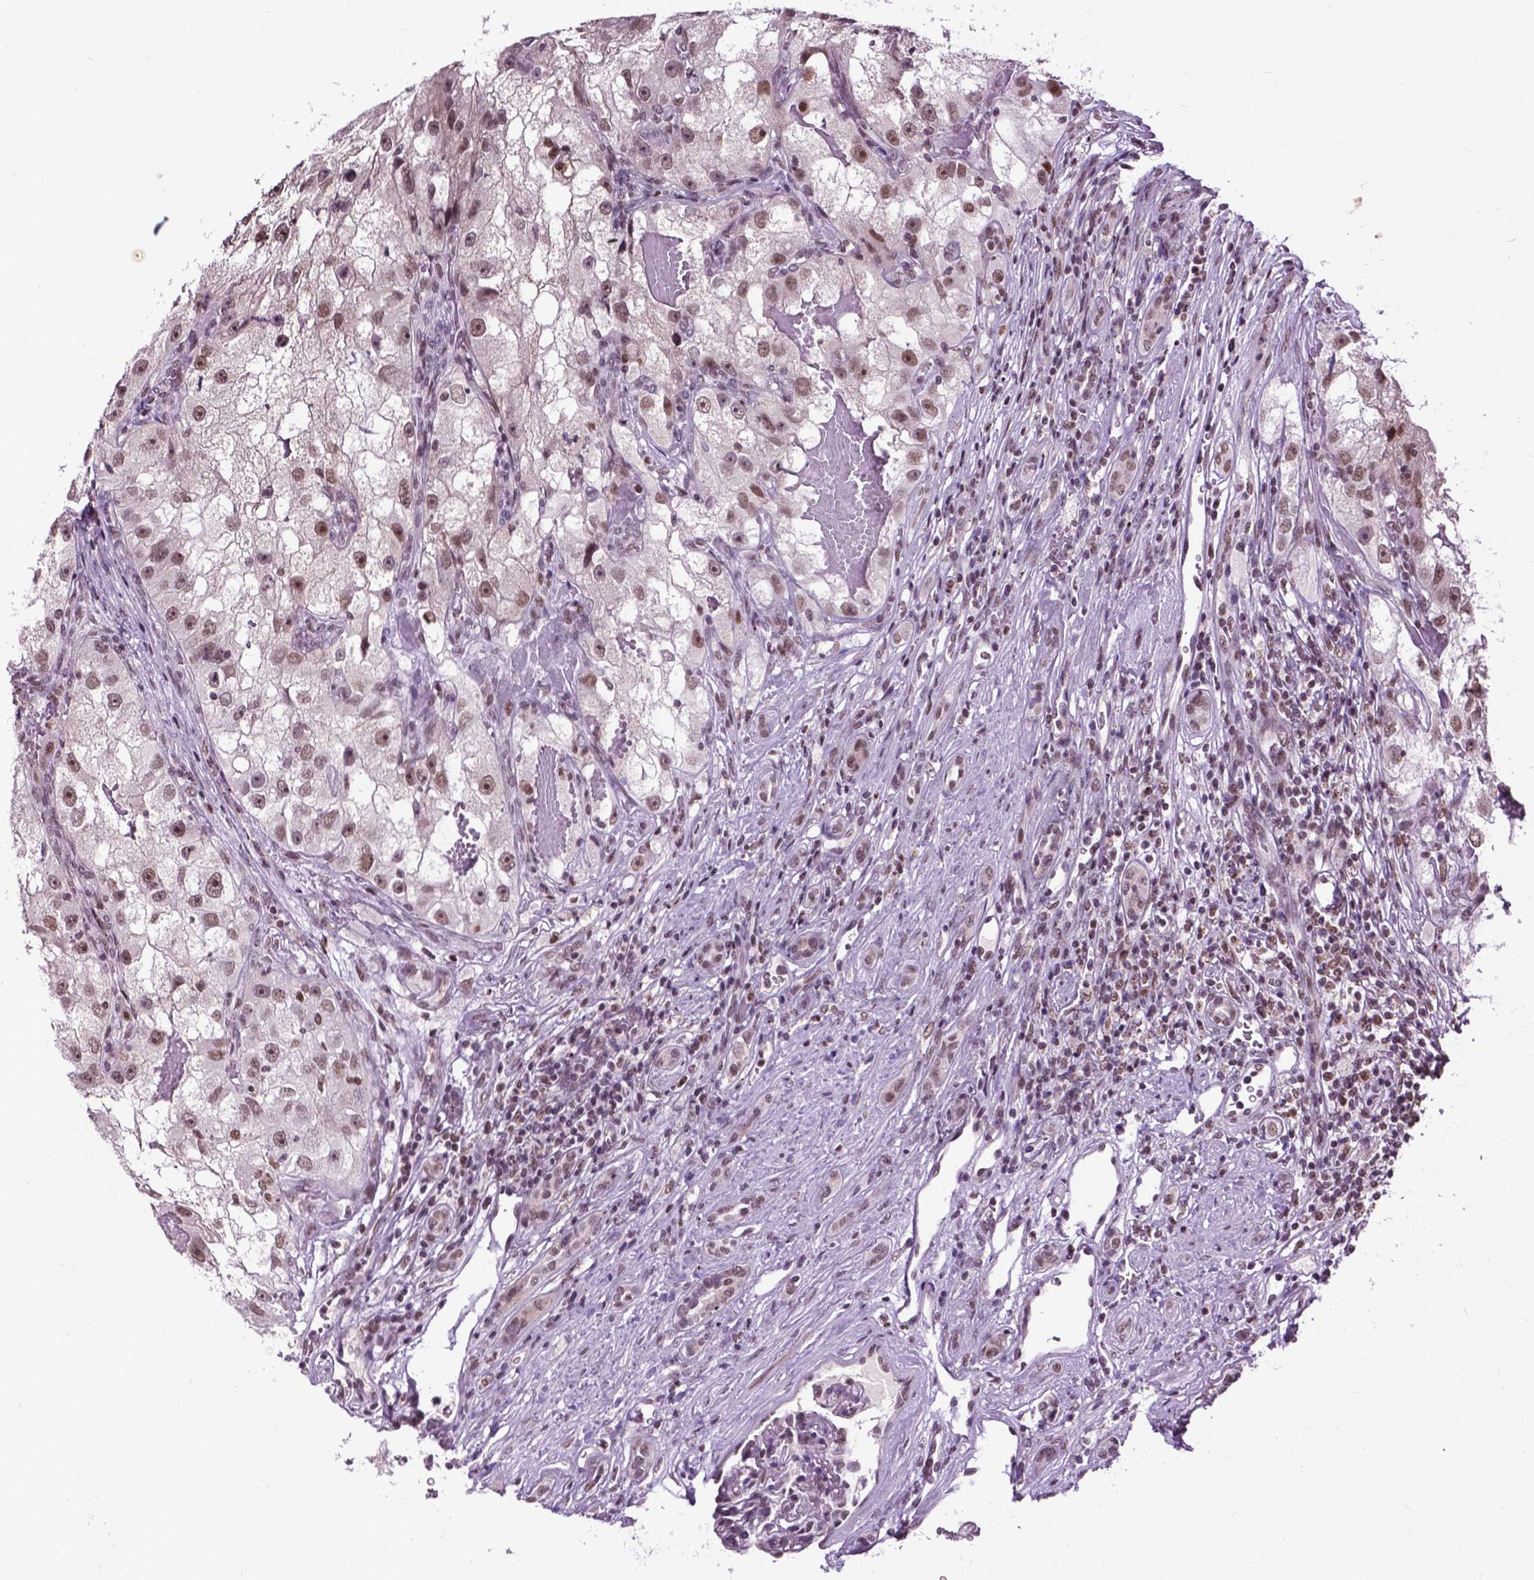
{"staining": {"intensity": "moderate", "quantity": ">75%", "location": "nuclear"}, "tissue": "renal cancer", "cell_type": "Tumor cells", "image_type": "cancer", "snomed": [{"axis": "morphology", "description": "Adenocarcinoma, NOS"}, {"axis": "topography", "description": "Kidney"}], "caption": "Renal cancer stained for a protein exhibits moderate nuclear positivity in tumor cells.", "gene": "EAF1", "patient": {"sex": "male", "age": 63}}